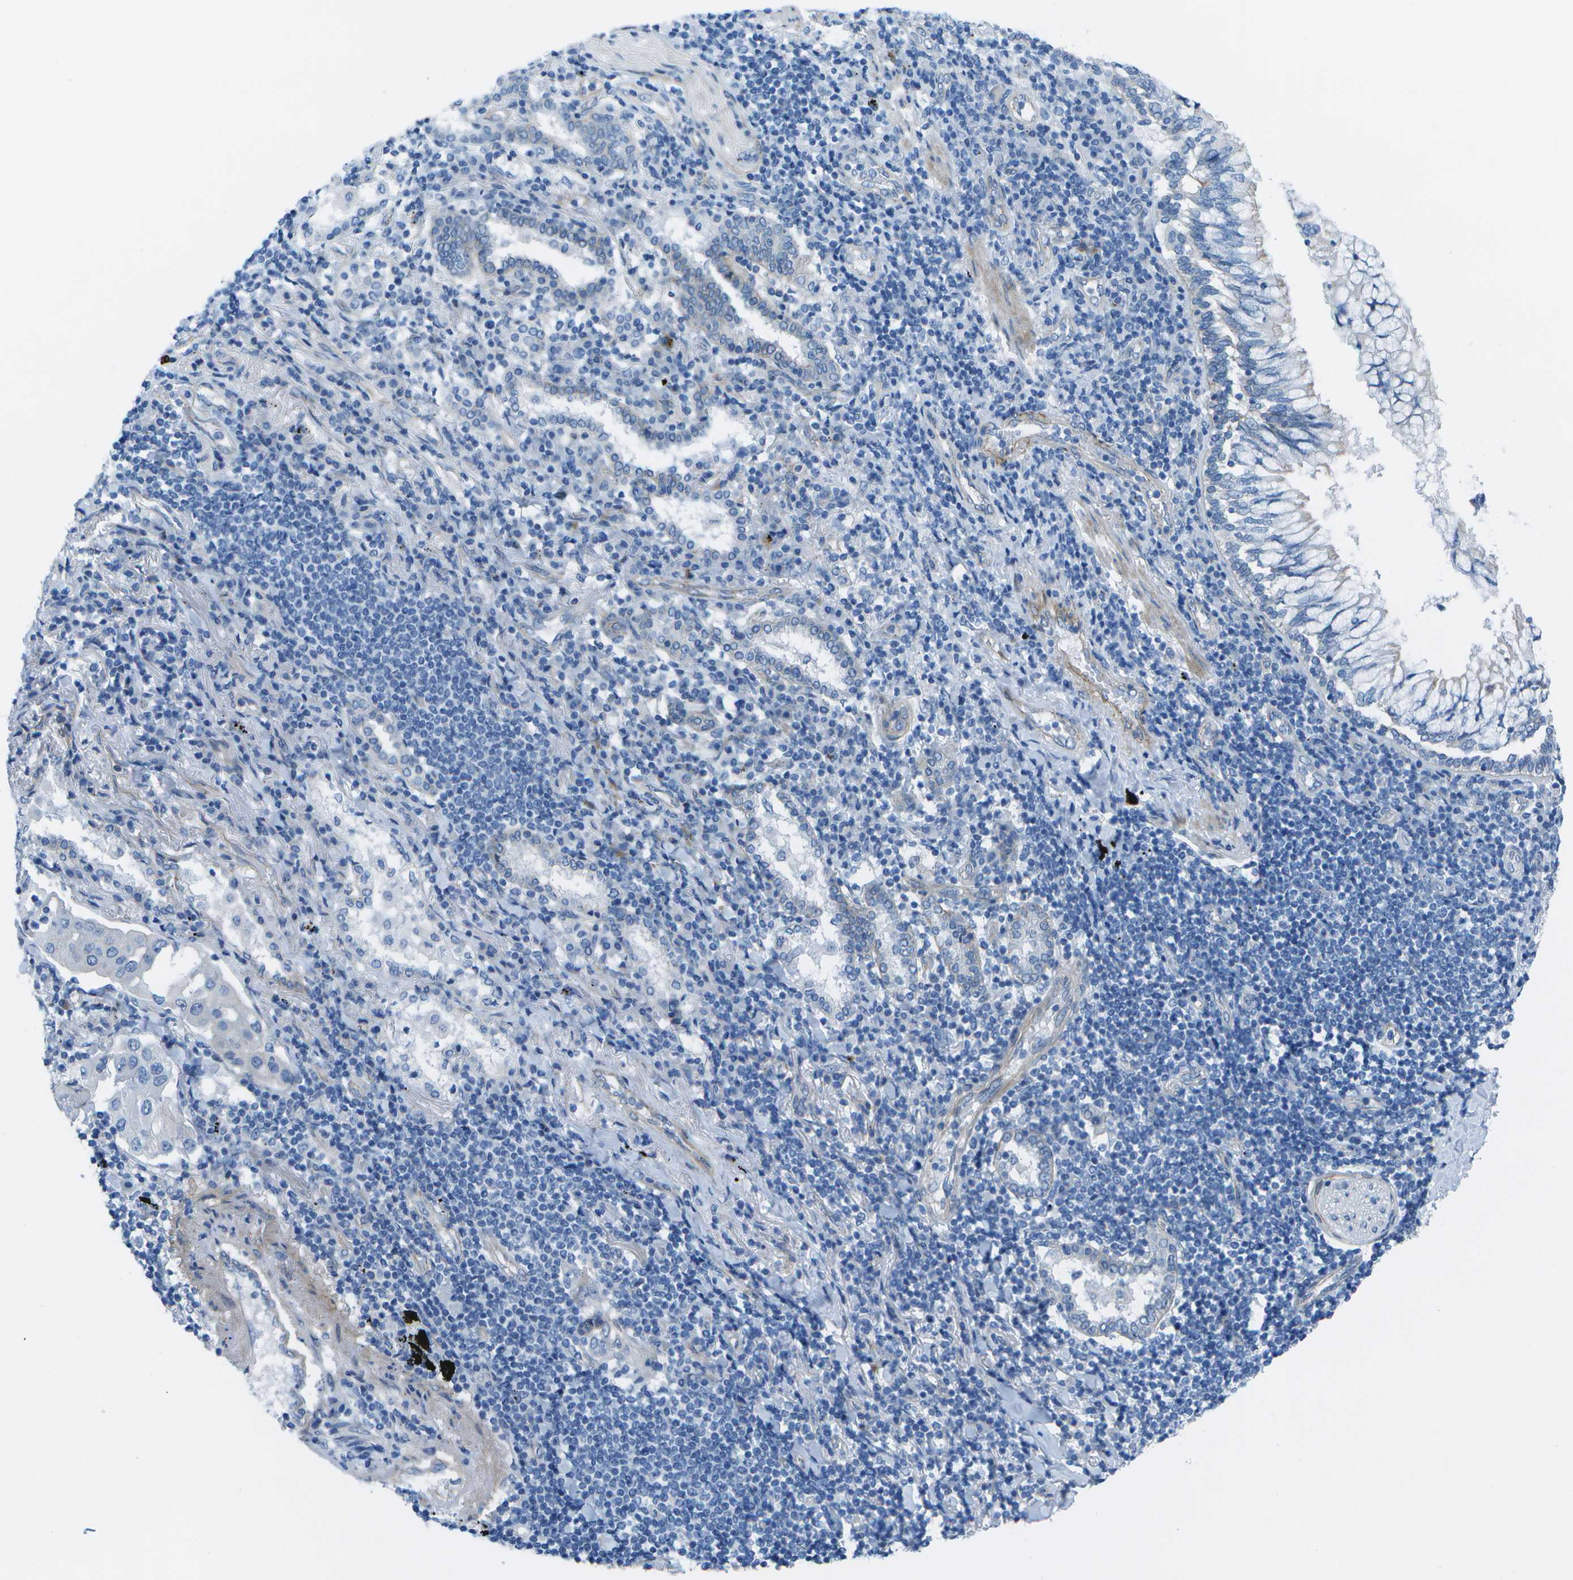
{"staining": {"intensity": "negative", "quantity": "none", "location": "none"}, "tissue": "lung cancer", "cell_type": "Tumor cells", "image_type": "cancer", "snomed": [{"axis": "morphology", "description": "Adenocarcinoma, NOS"}, {"axis": "topography", "description": "Lung"}], "caption": "Lung adenocarcinoma was stained to show a protein in brown. There is no significant positivity in tumor cells.", "gene": "SORBS3", "patient": {"sex": "female", "age": 65}}